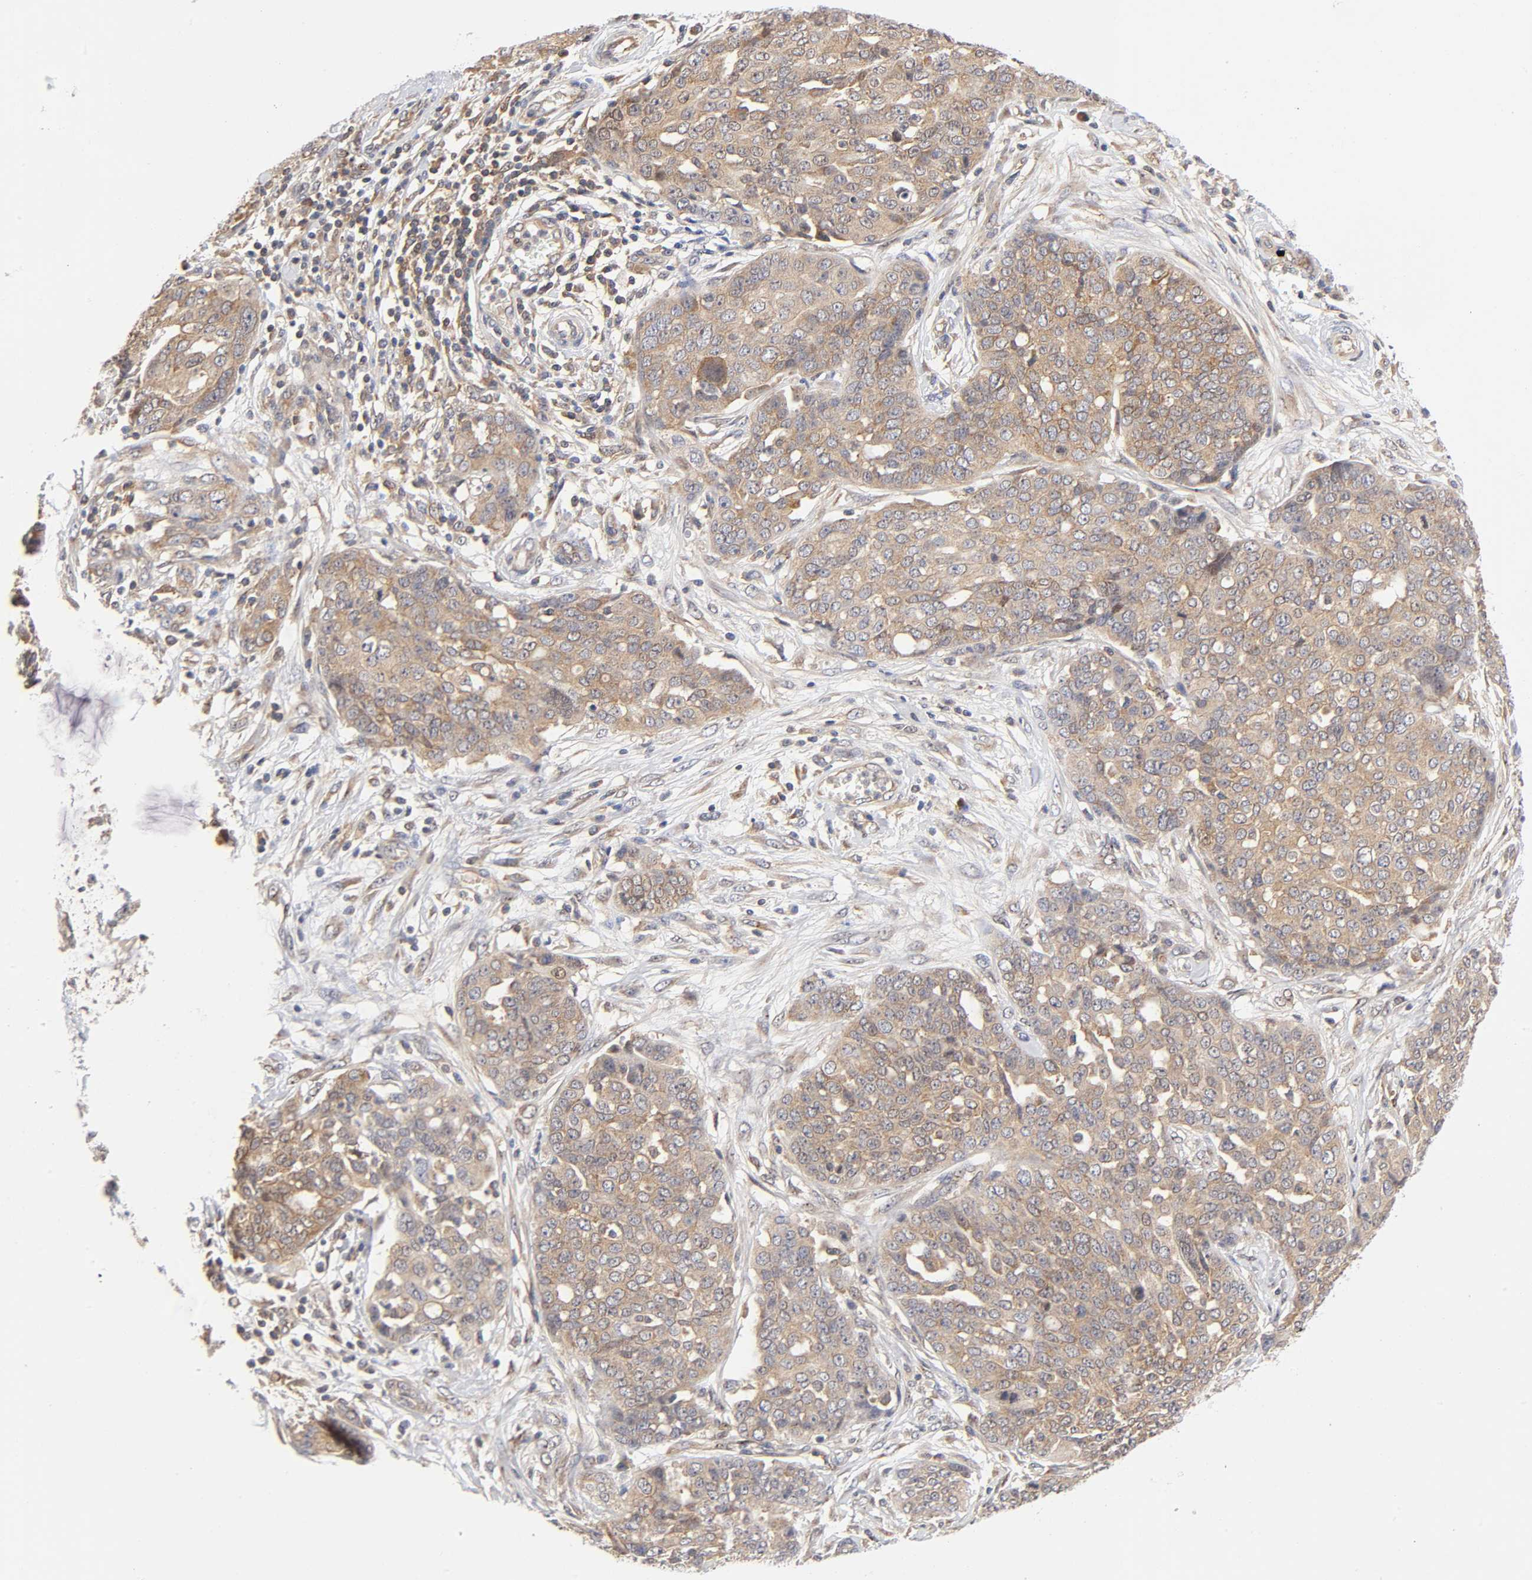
{"staining": {"intensity": "weak", "quantity": ">75%", "location": "cytoplasmic/membranous"}, "tissue": "ovarian cancer", "cell_type": "Tumor cells", "image_type": "cancer", "snomed": [{"axis": "morphology", "description": "Cystadenocarcinoma, serous, NOS"}, {"axis": "topography", "description": "Soft tissue"}, {"axis": "topography", "description": "Ovary"}], "caption": "Ovarian cancer stained with DAB immunohistochemistry reveals low levels of weak cytoplasmic/membranous staining in approximately >75% of tumor cells.", "gene": "PAFAH1B1", "patient": {"sex": "female", "age": 57}}